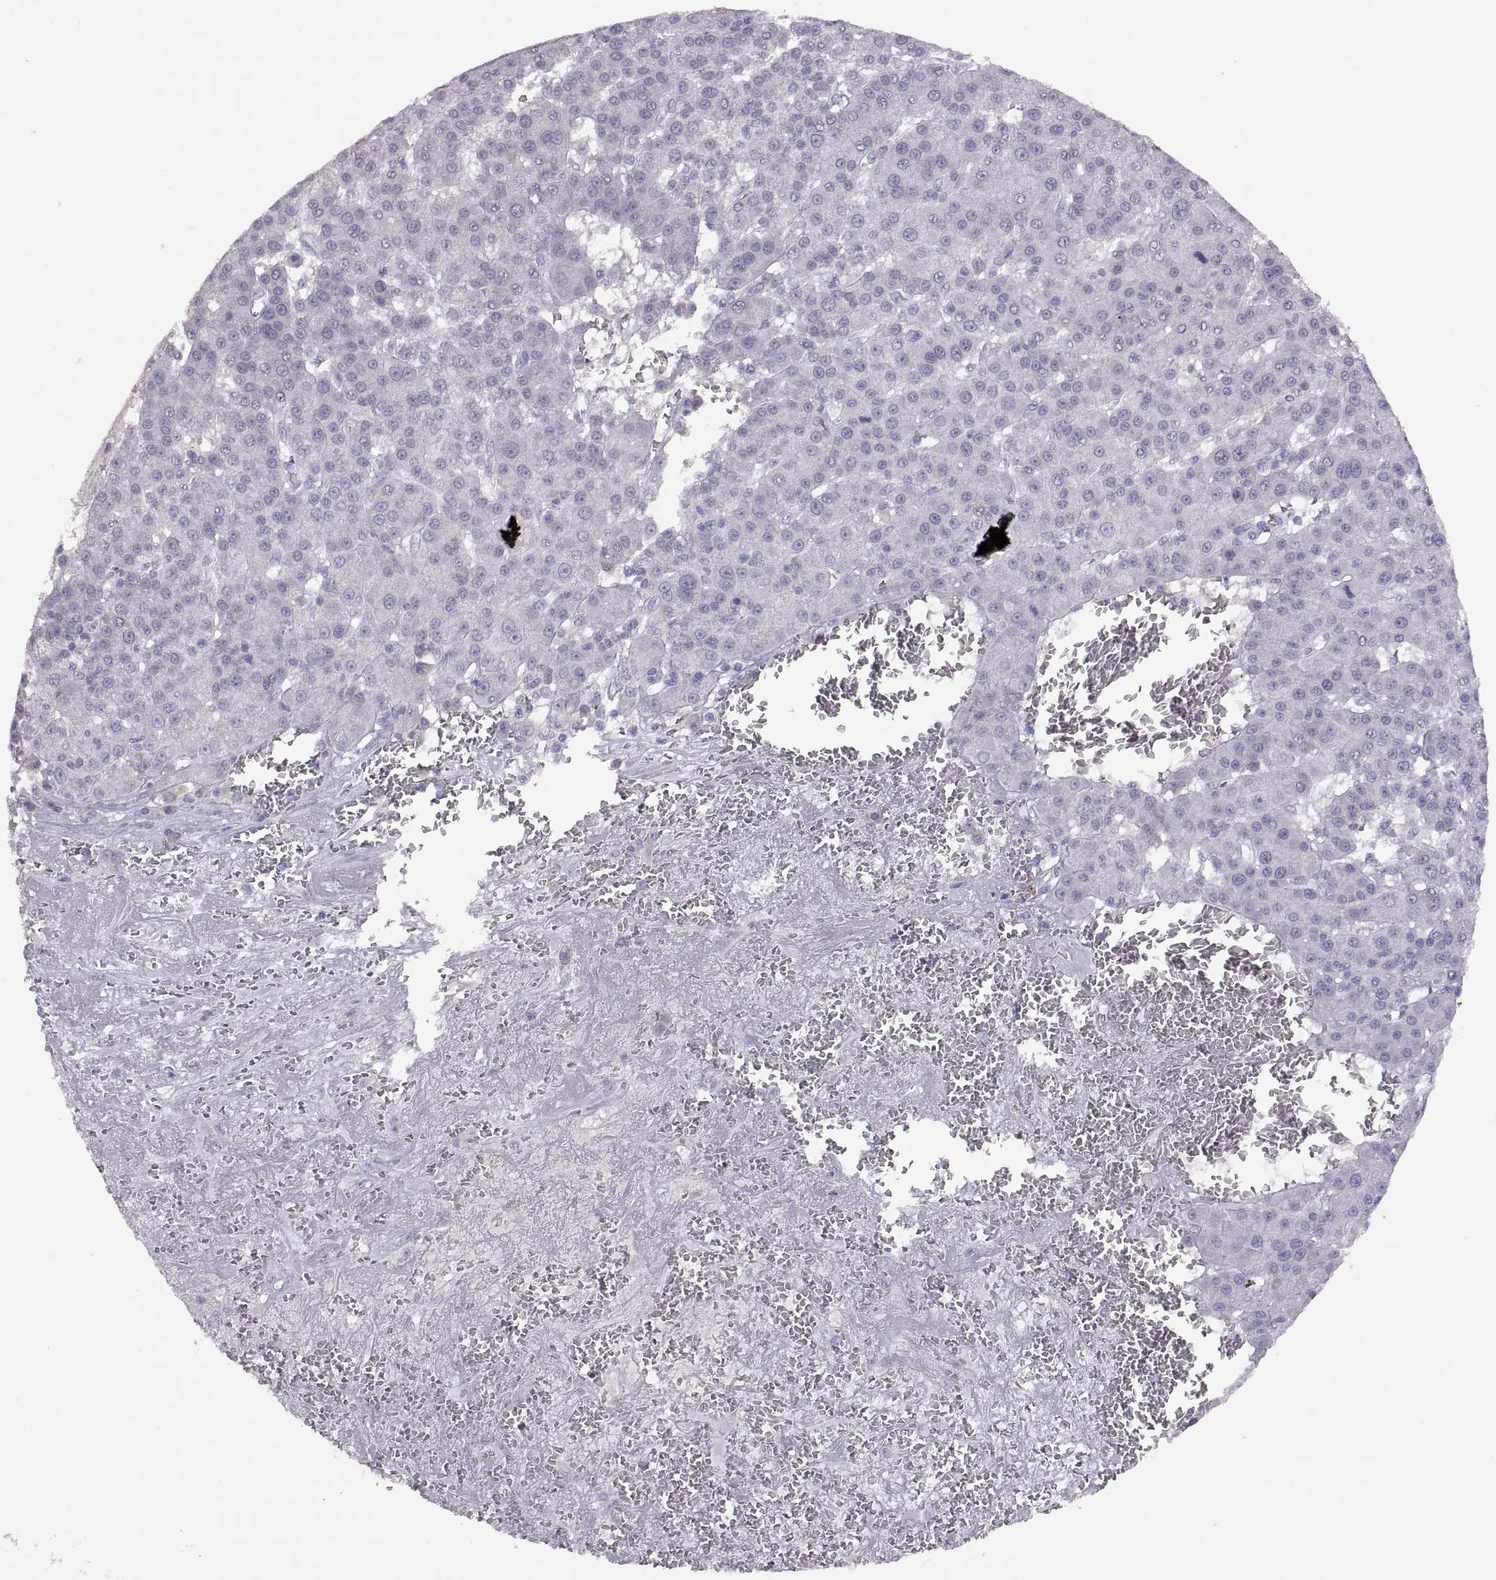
{"staining": {"intensity": "negative", "quantity": "none", "location": "none"}, "tissue": "liver cancer", "cell_type": "Tumor cells", "image_type": "cancer", "snomed": [{"axis": "morphology", "description": "Carcinoma, Hepatocellular, NOS"}, {"axis": "topography", "description": "Liver"}], "caption": "Tumor cells show no significant protein positivity in liver hepatocellular carcinoma.", "gene": "TBX19", "patient": {"sex": "female", "age": 60}}